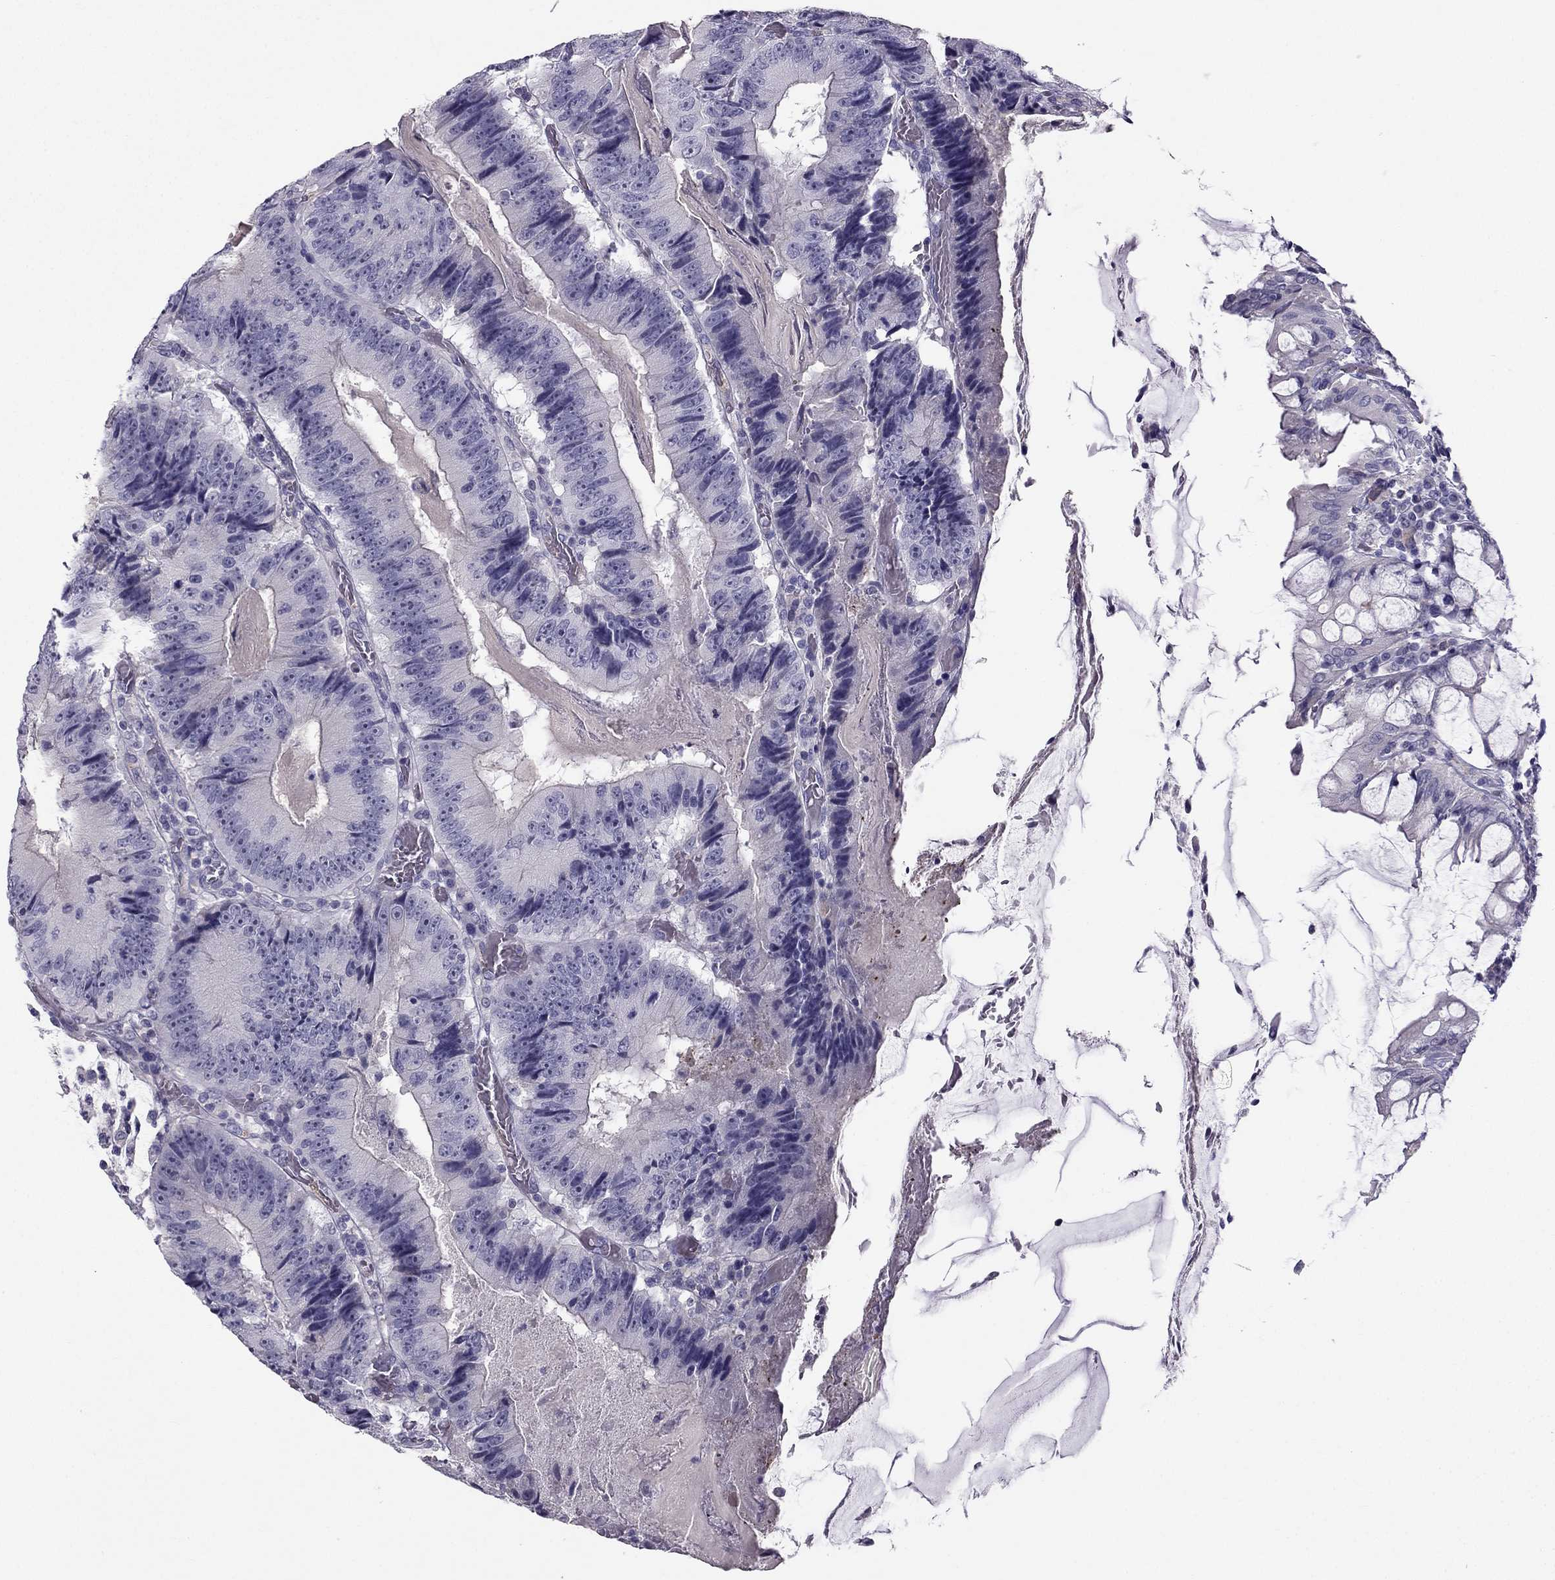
{"staining": {"intensity": "negative", "quantity": "none", "location": "none"}, "tissue": "colorectal cancer", "cell_type": "Tumor cells", "image_type": "cancer", "snomed": [{"axis": "morphology", "description": "Adenocarcinoma, NOS"}, {"axis": "topography", "description": "Colon"}], "caption": "A micrograph of human colorectal cancer (adenocarcinoma) is negative for staining in tumor cells. The staining is performed using DAB (3,3'-diaminobenzidine) brown chromogen with nuclei counter-stained in using hematoxylin.", "gene": "LMTK3", "patient": {"sex": "female", "age": 86}}